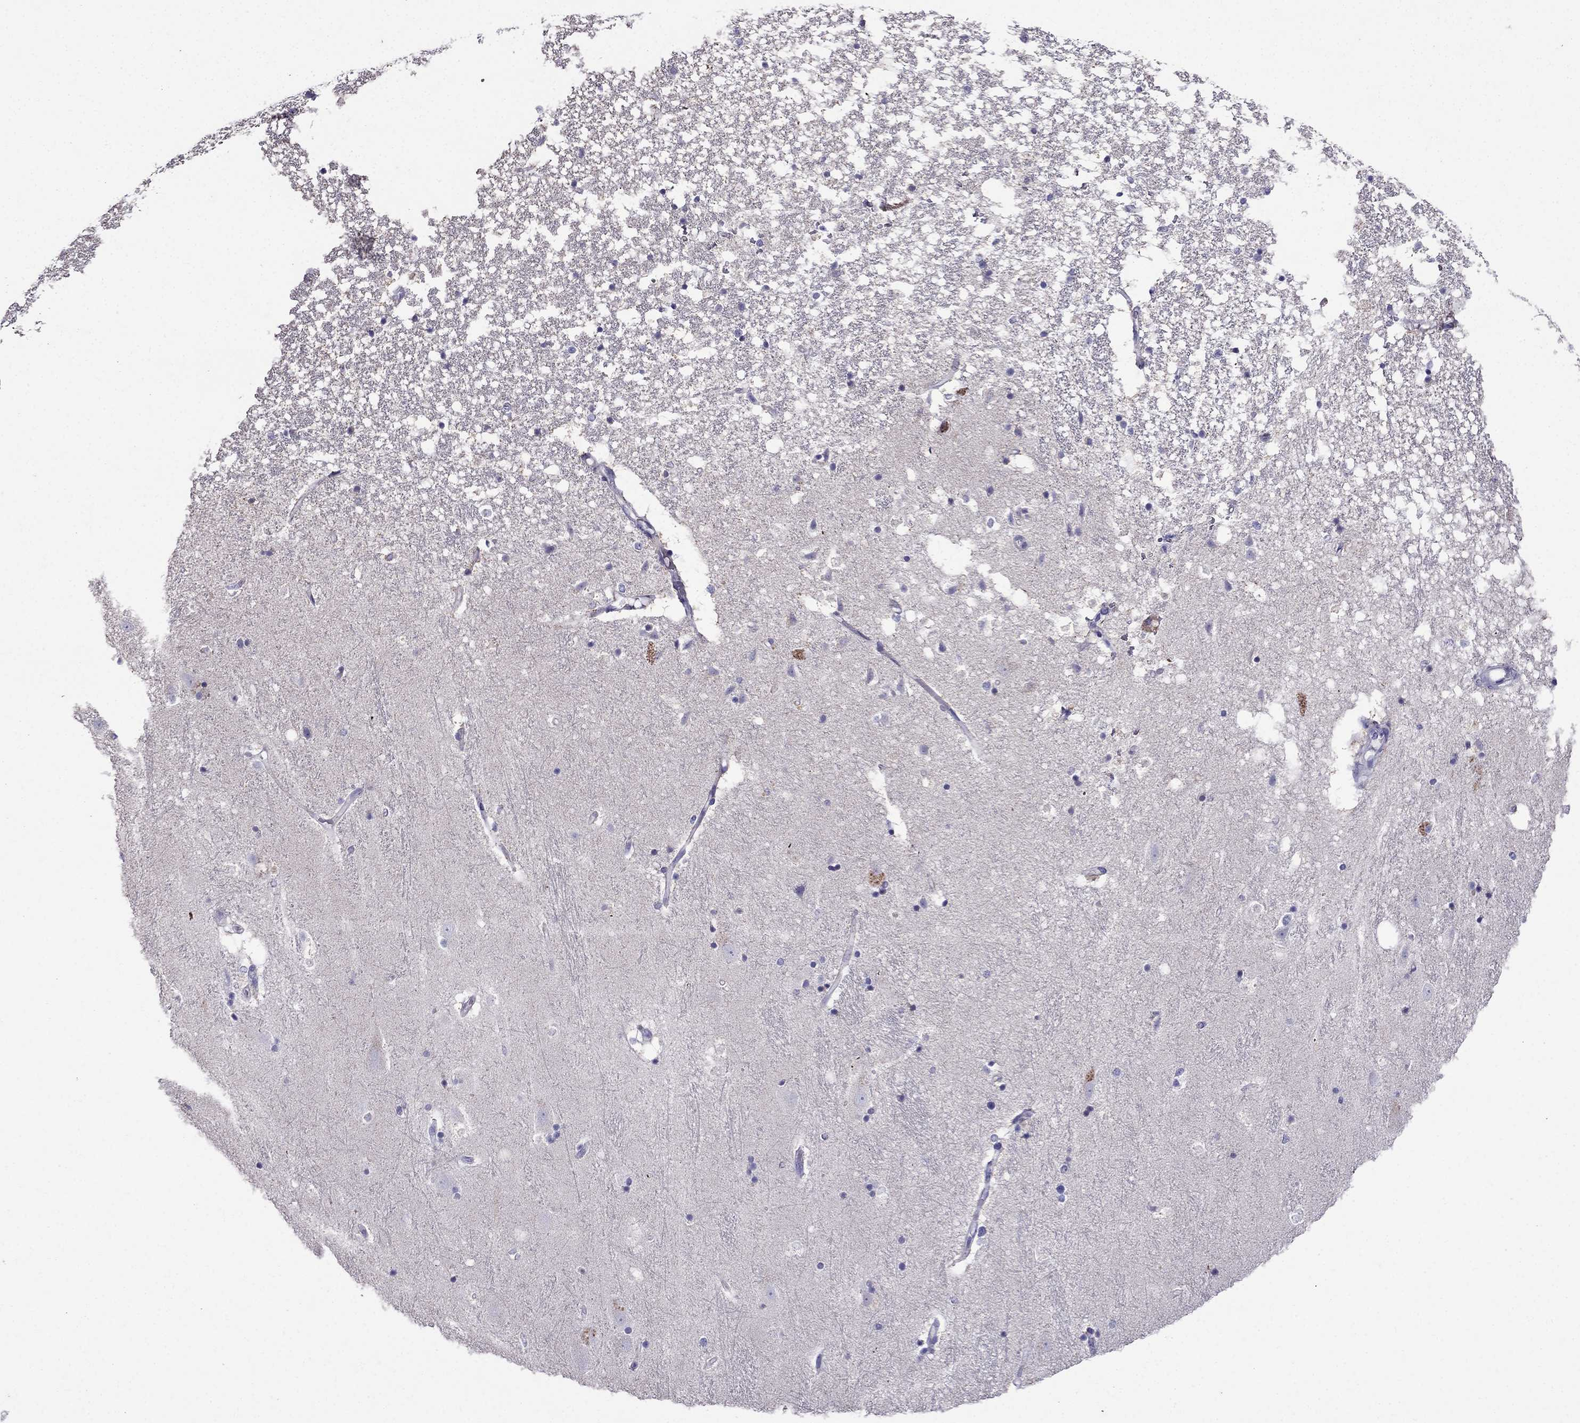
{"staining": {"intensity": "negative", "quantity": "none", "location": "none"}, "tissue": "hippocampus", "cell_type": "Glial cells", "image_type": "normal", "snomed": [{"axis": "morphology", "description": "Normal tissue, NOS"}, {"axis": "topography", "description": "Hippocampus"}], "caption": "DAB (3,3'-diaminobenzidine) immunohistochemical staining of unremarkable hippocampus exhibits no significant expression in glial cells.", "gene": "DSC1", "patient": {"sex": "male", "age": 49}}